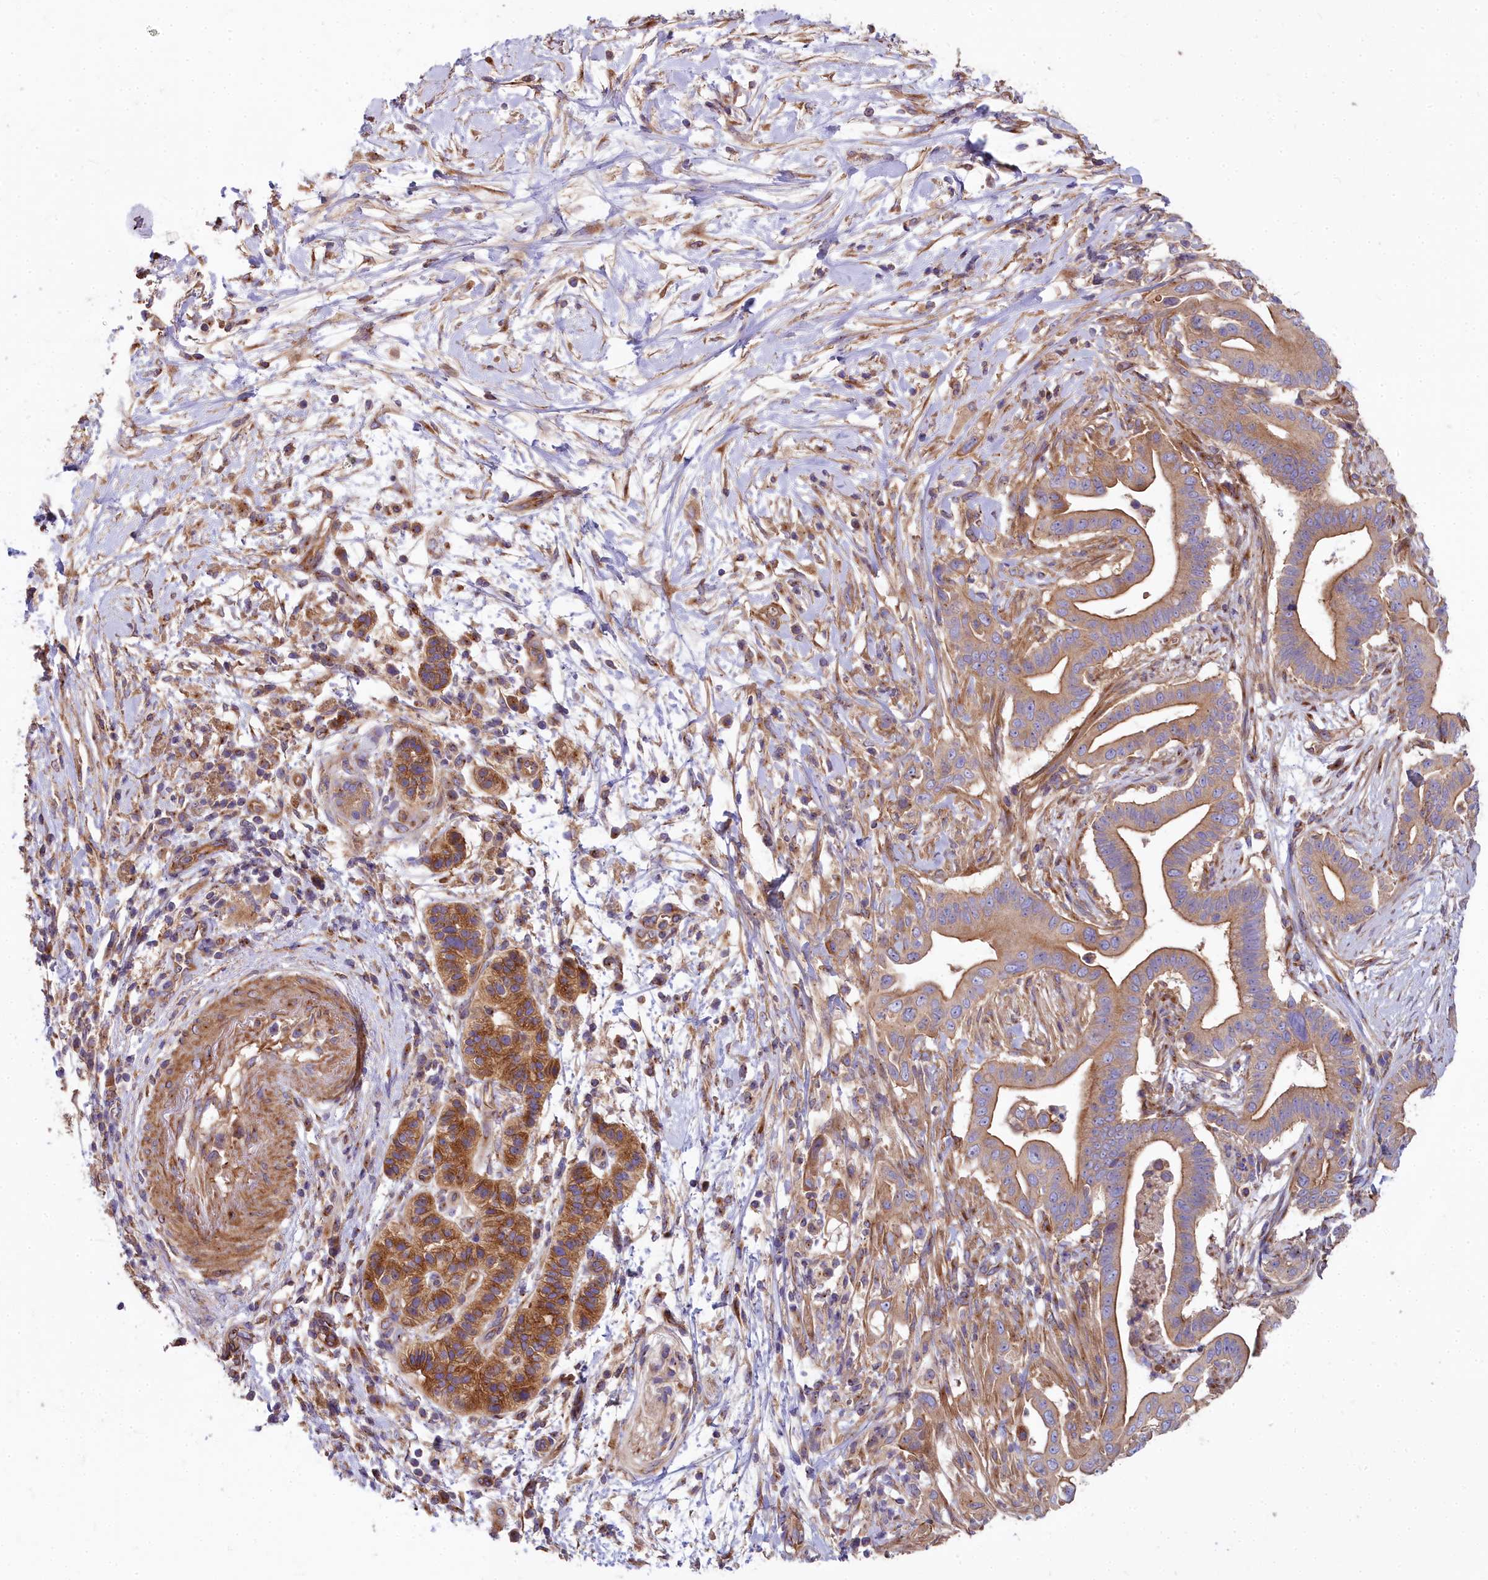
{"staining": {"intensity": "moderate", "quantity": ">75%", "location": "cytoplasmic/membranous"}, "tissue": "pancreatic cancer", "cell_type": "Tumor cells", "image_type": "cancer", "snomed": [{"axis": "morphology", "description": "Adenocarcinoma, NOS"}, {"axis": "topography", "description": "Pancreas"}], "caption": "DAB (3,3'-diaminobenzidine) immunohistochemical staining of human pancreatic adenocarcinoma shows moderate cytoplasmic/membranous protein positivity in approximately >75% of tumor cells.", "gene": "DCTN3", "patient": {"sex": "male", "age": 68}}